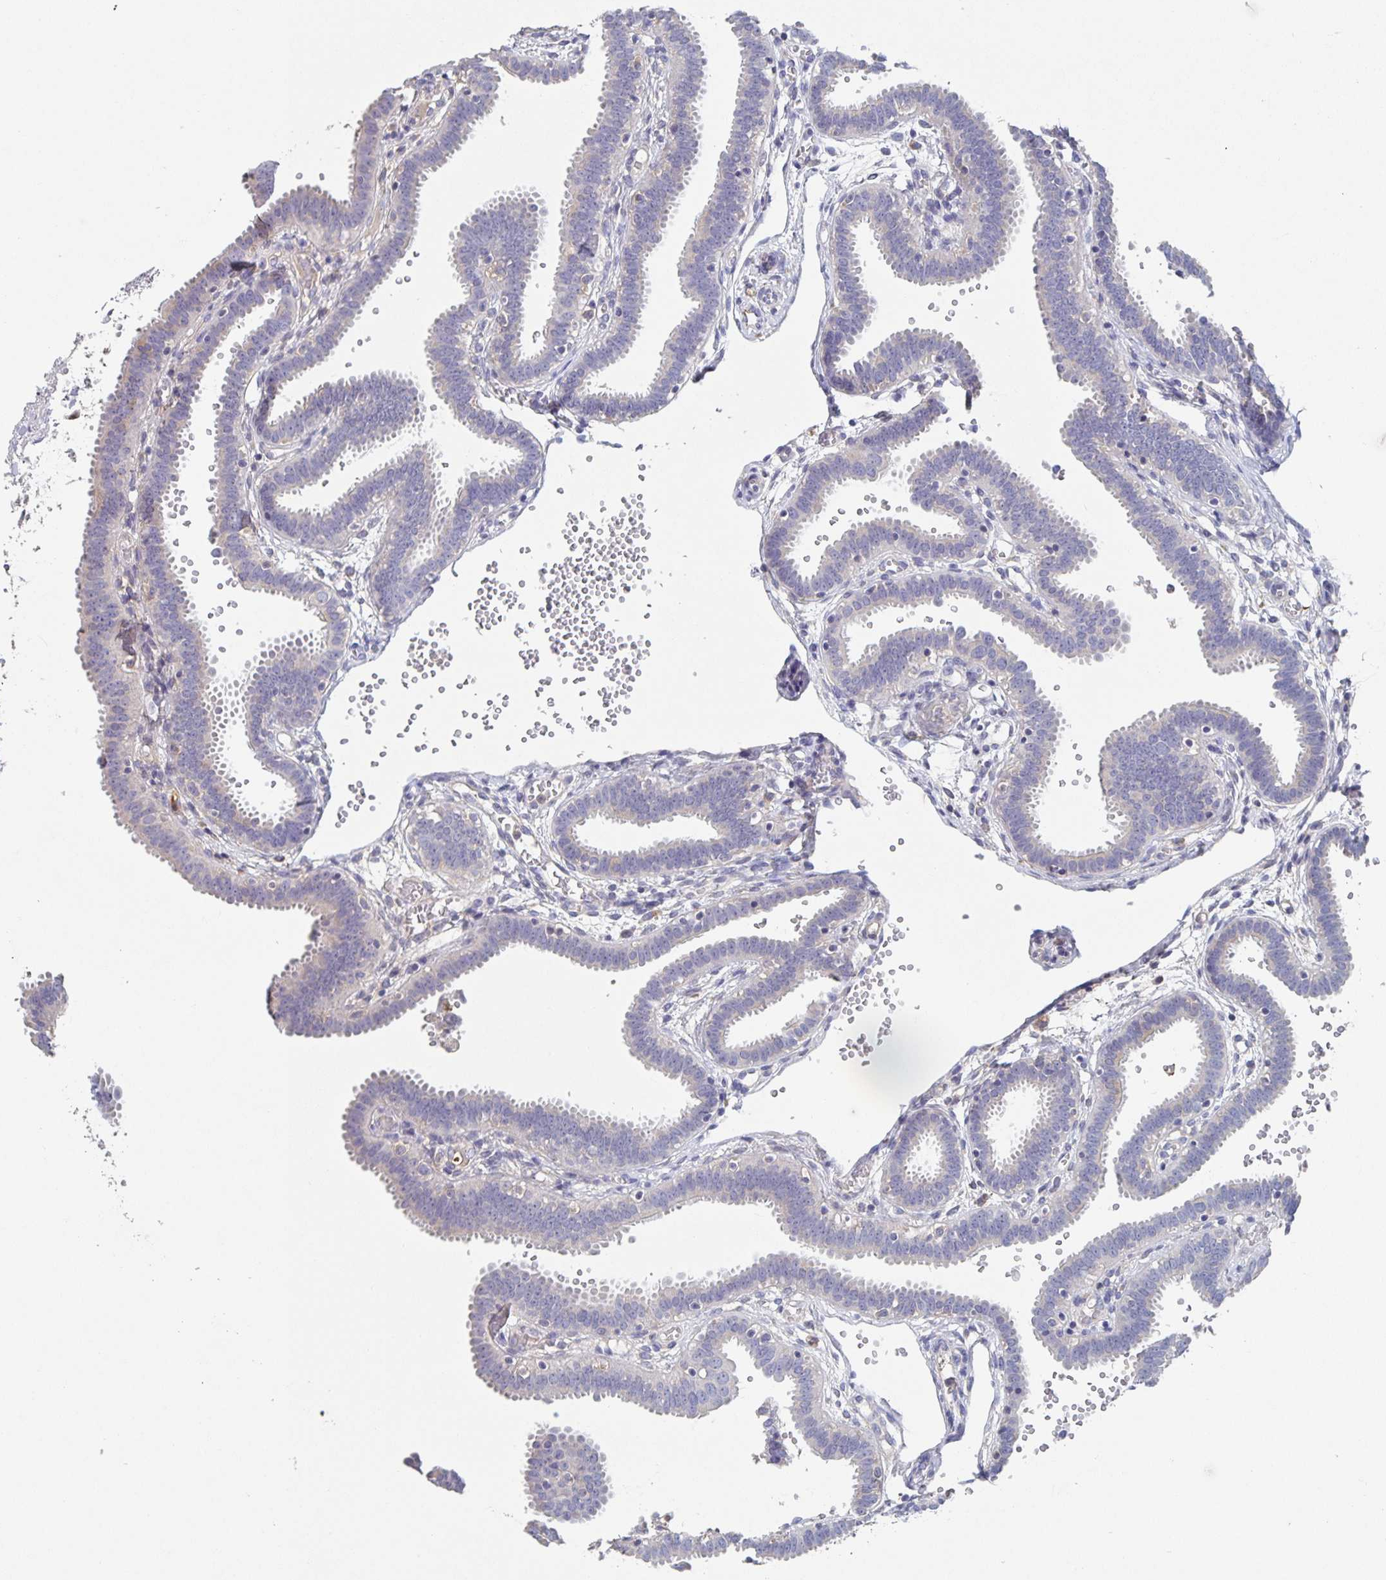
{"staining": {"intensity": "weak", "quantity": "<25%", "location": "cytoplasmic/membranous"}, "tissue": "fallopian tube", "cell_type": "Glandular cells", "image_type": "normal", "snomed": [{"axis": "morphology", "description": "Normal tissue, NOS"}, {"axis": "topography", "description": "Fallopian tube"}], "caption": "This is an immunohistochemistry (IHC) image of unremarkable fallopian tube. There is no staining in glandular cells.", "gene": "CDC42BPG", "patient": {"sex": "female", "age": 37}}